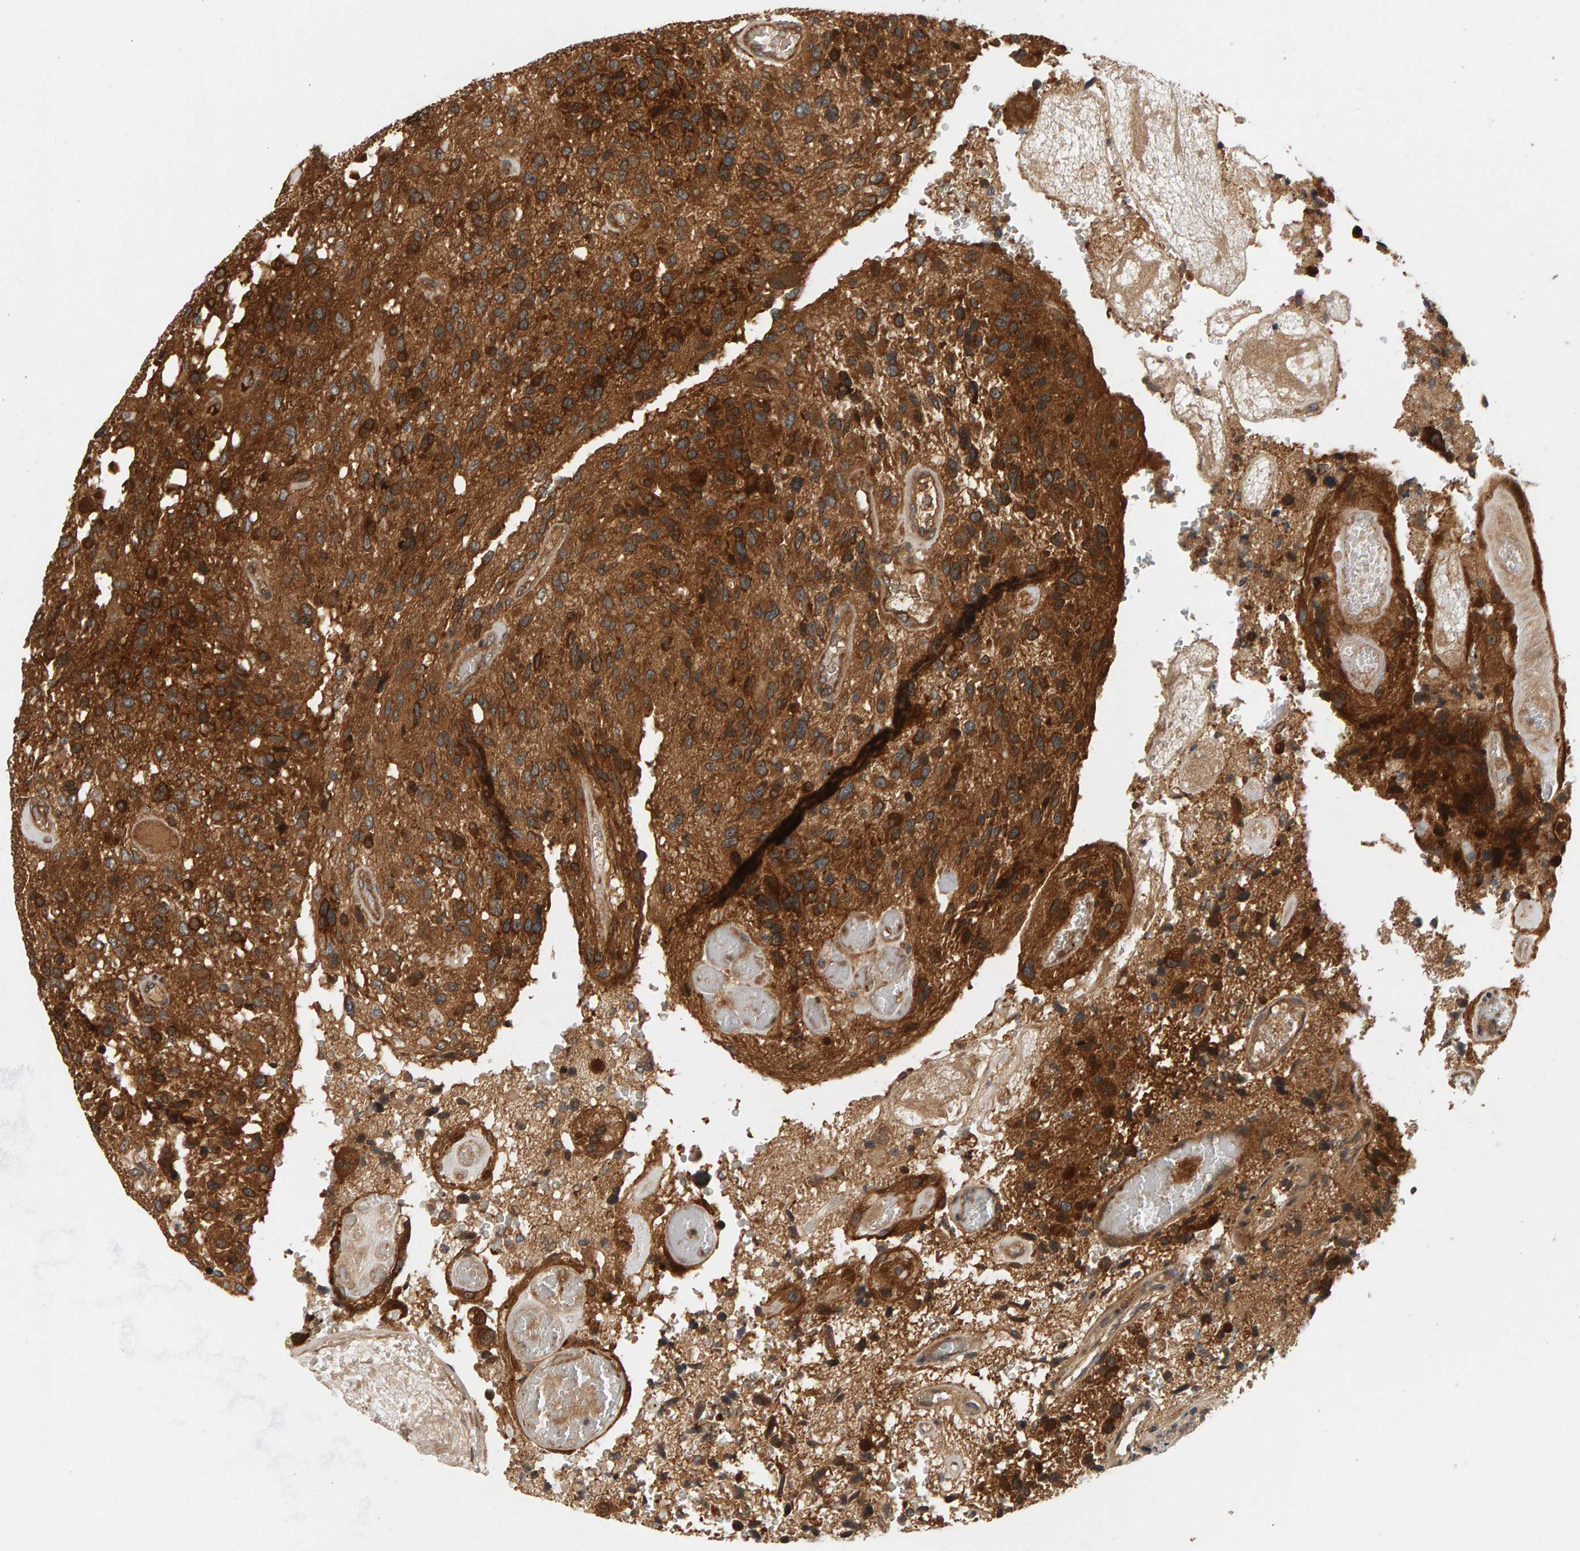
{"staining": {"intensity": "strong", "quantity": ">75%", "location": "cytoplasmic/membranous"}, "tissue": "glioma", "cell_type": "Tumor cells", "image_type": "cancer", "snomed": [{"axis": "morphology", "description": "Glioma, malignant, High grade"}, {"axis": "topography", "description": "Brain"}], "caption": "The image displays a brown stain indicating the presence of a protein in the cytoplasmic/membranous of tumor cells in glioma.", "gene": "BAHCC1", "patient": {"sex": "female", "age": 58}}